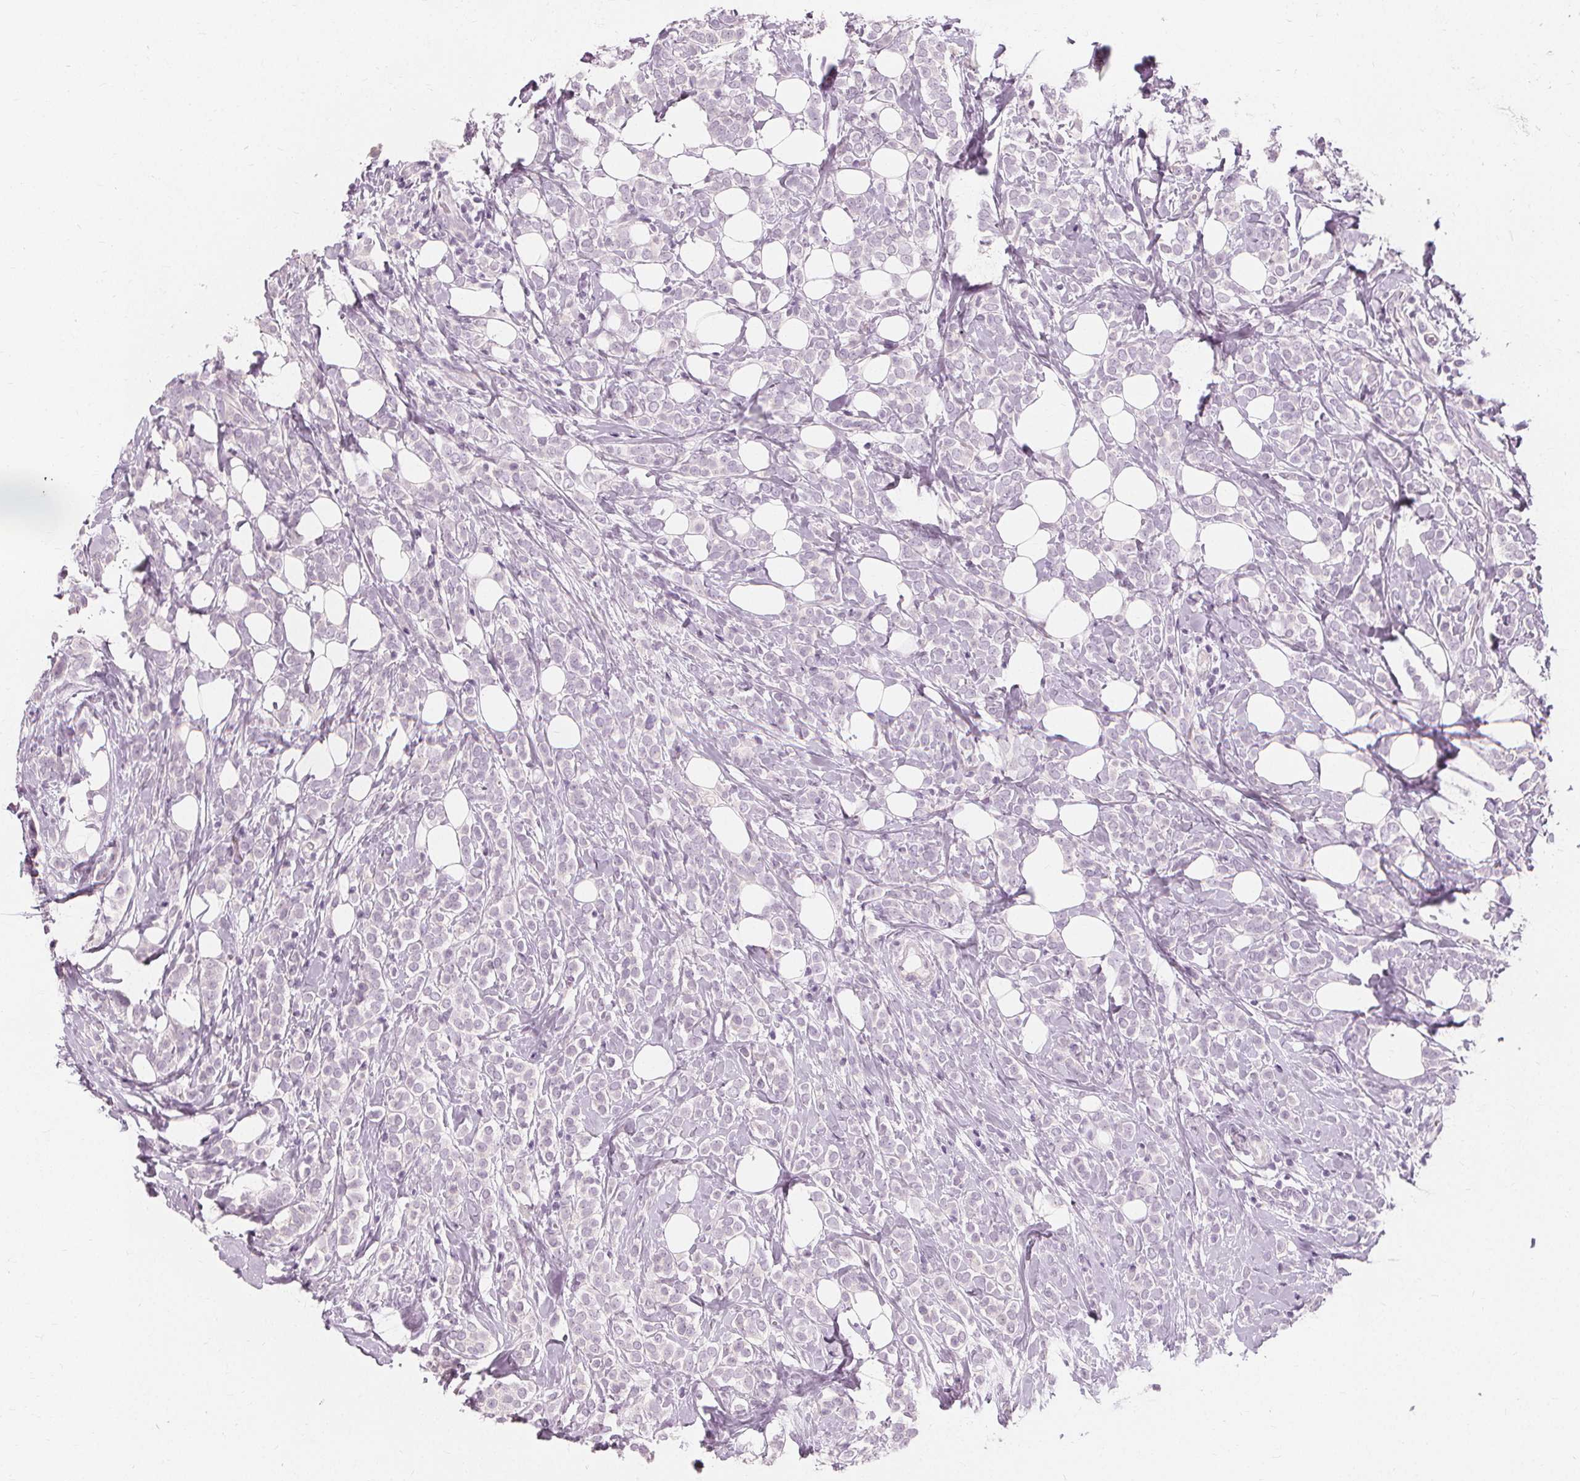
{"staining": {"intensity": "negative", "quantity": "none", "location": "none"}, "tissue": "breast cancer", "cell_type": "Tumor cells", "image_type": "cancer", "snomed": [{"axis": "morphology", "description": "Lobular carcinoma"}, {"axis": "topography", "description": "Breast"}], "caption": "Immunohistochemistry (IHC) histopathology image of neoplastic tissue: human breast cancer (lobular carcinoma) stained with DAB shows no significant protein positivity in tumor cells.", "gene": "MUC12", "patient": {"sex": "female", "age": 49}}